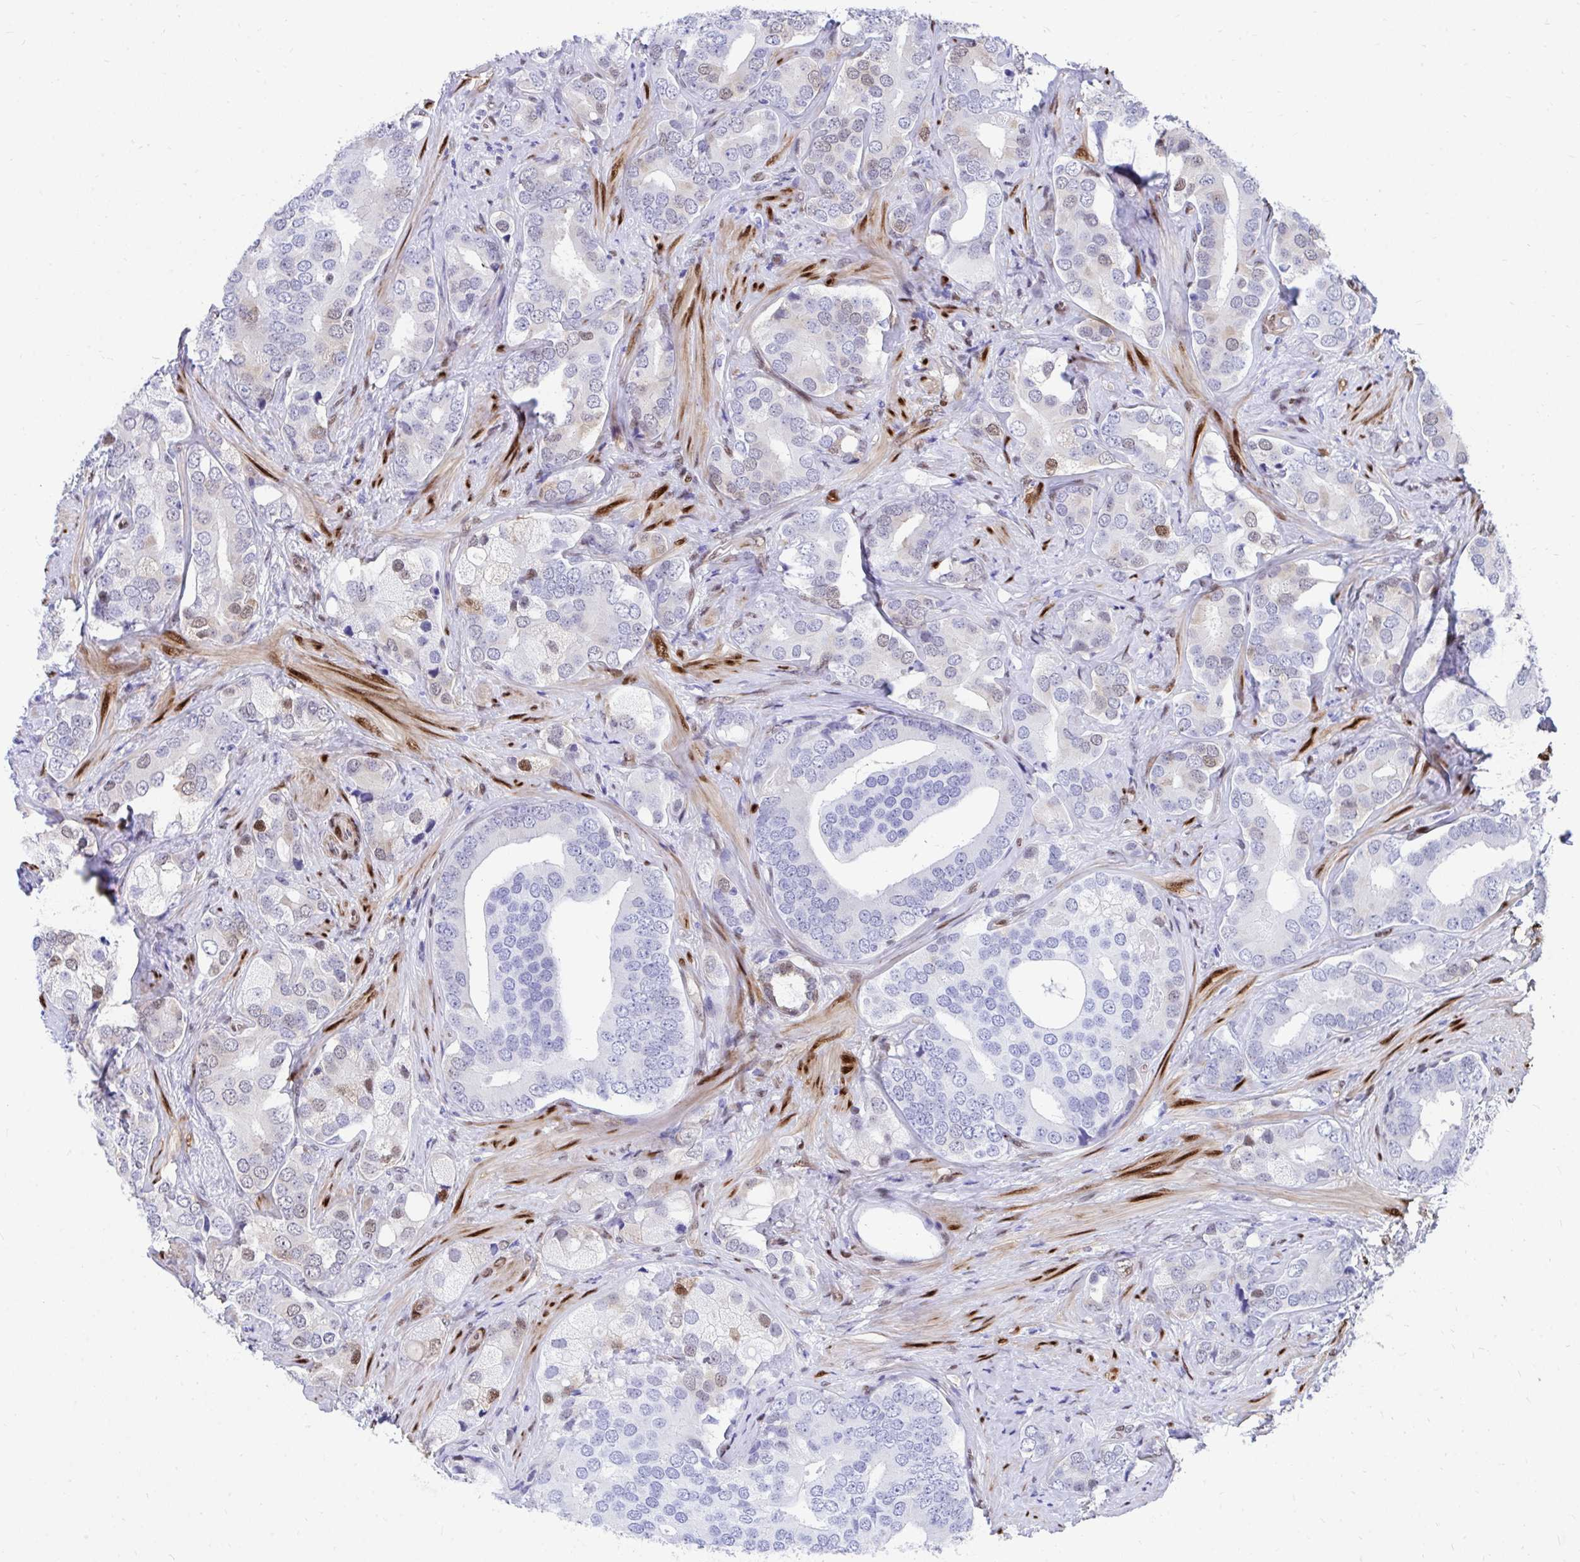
{"staining": {"intensity": "weak", "quantity": "<25%", "location": "nuclear"}, "tissue": "prostate cancer", "cell_type": "Tumor cells", "image_type": "cancer", "snomed": [{"axis": "morphology", "description": "Adenocarcinoma, High grade"}, {"axis": "topography", "description": "Prostate"}], "caption": "Immunohistochemical staining of human prostate cancer exhibits no significant expression in tumor cells.", "gene": "RBPMS", "patient": {"sex": "male", "age": 62}}